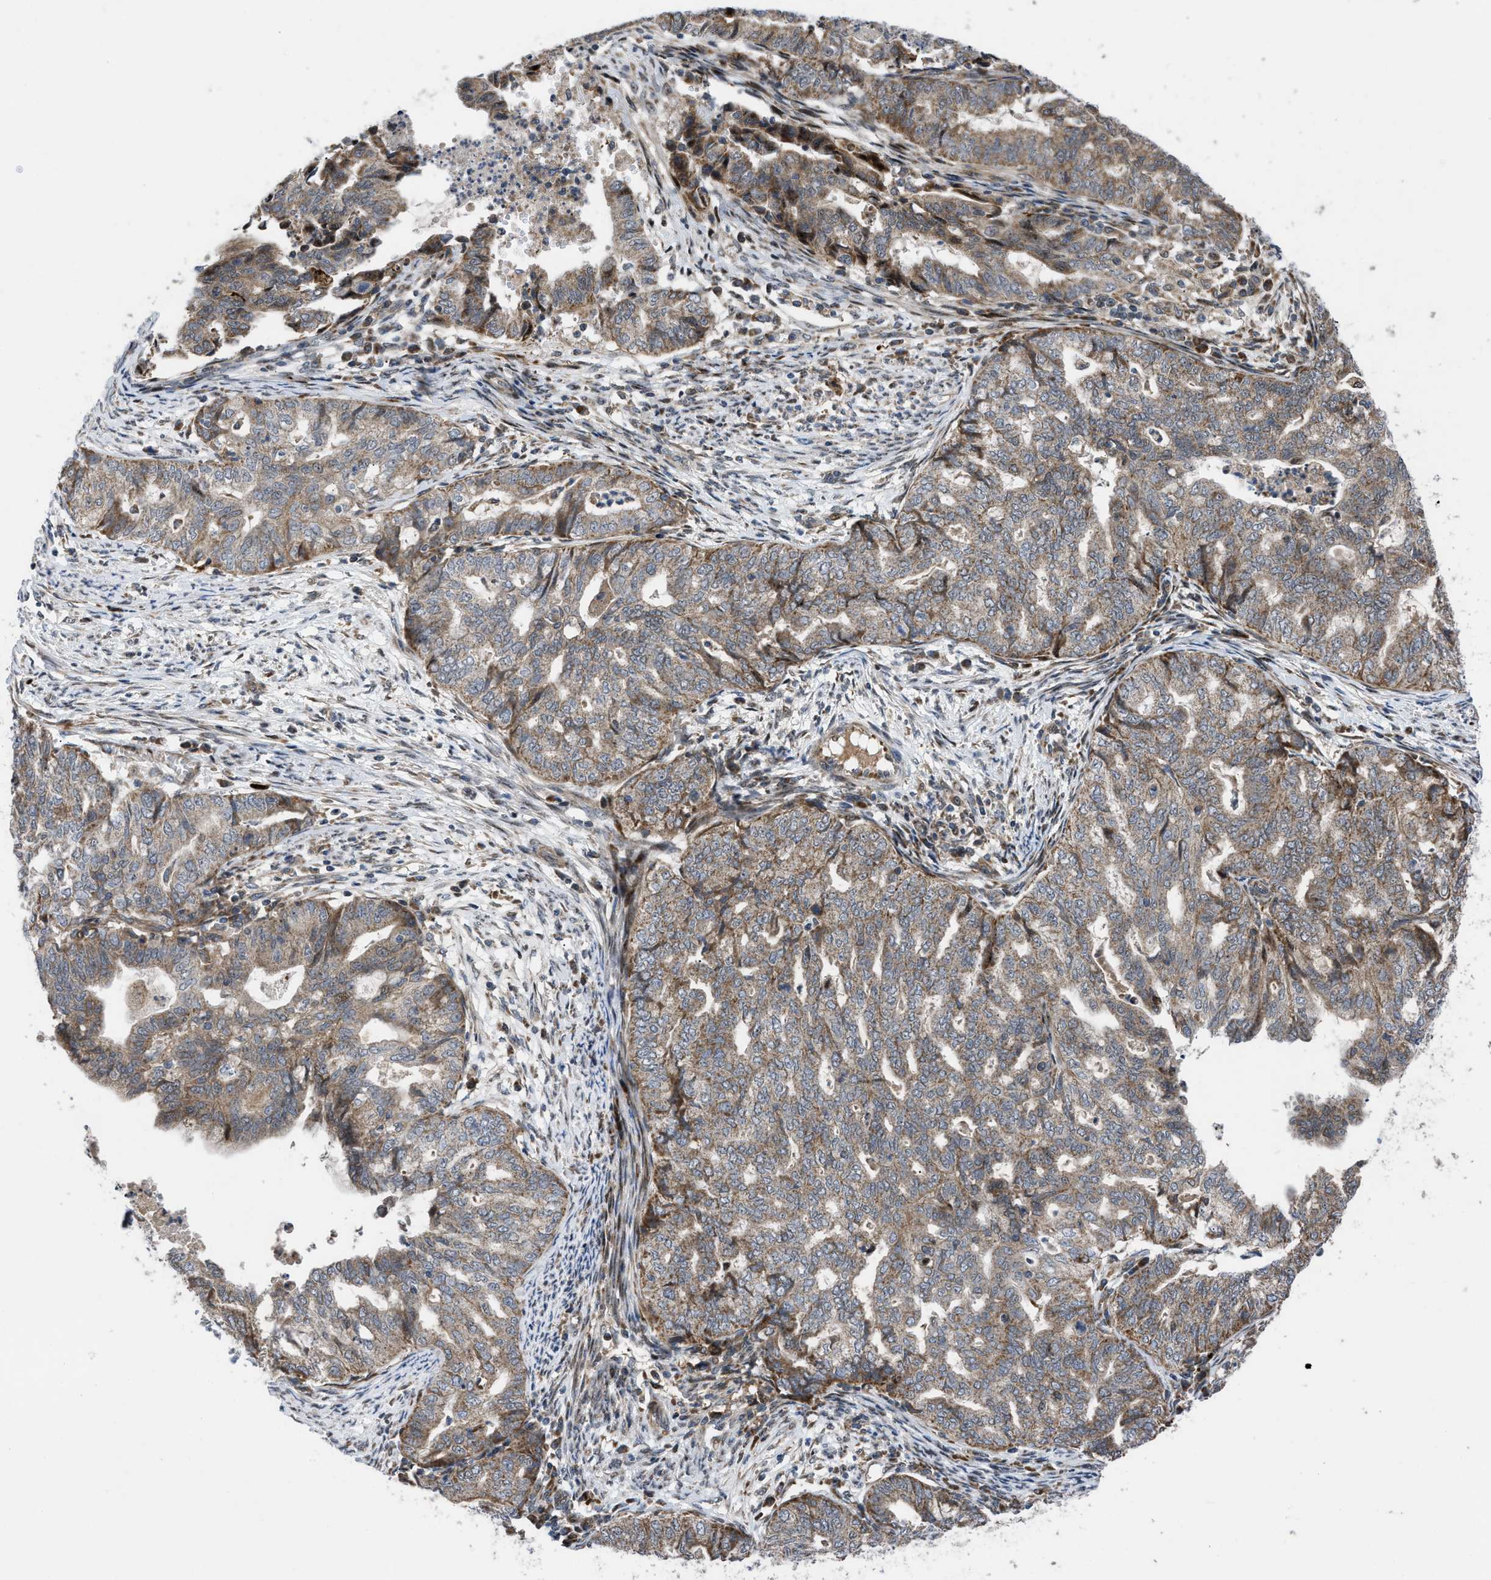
{"staining": {"intensity": "moderate", "quantity": "25%-75%", "location": "cytoplasmic/membranous"}, "tissue": "endometrial cancer", "cell_type": "Tumor cells", "image_type": "cancer", "snomed": [{"axis": "morphology", "description": "Adenocarcinoma, NOS"}, {"axis": "topography", "description": "Endometrium"}], "caption": "Protein positivity by immunohistochemistry shows moderate cytoplasmic/membranous positivity in about 25%-75% of tumor cells in endometrial cancer (adenocarcinoma).", "gene": "AP3M2", "patient": {"sex": "female", "age": 79}}